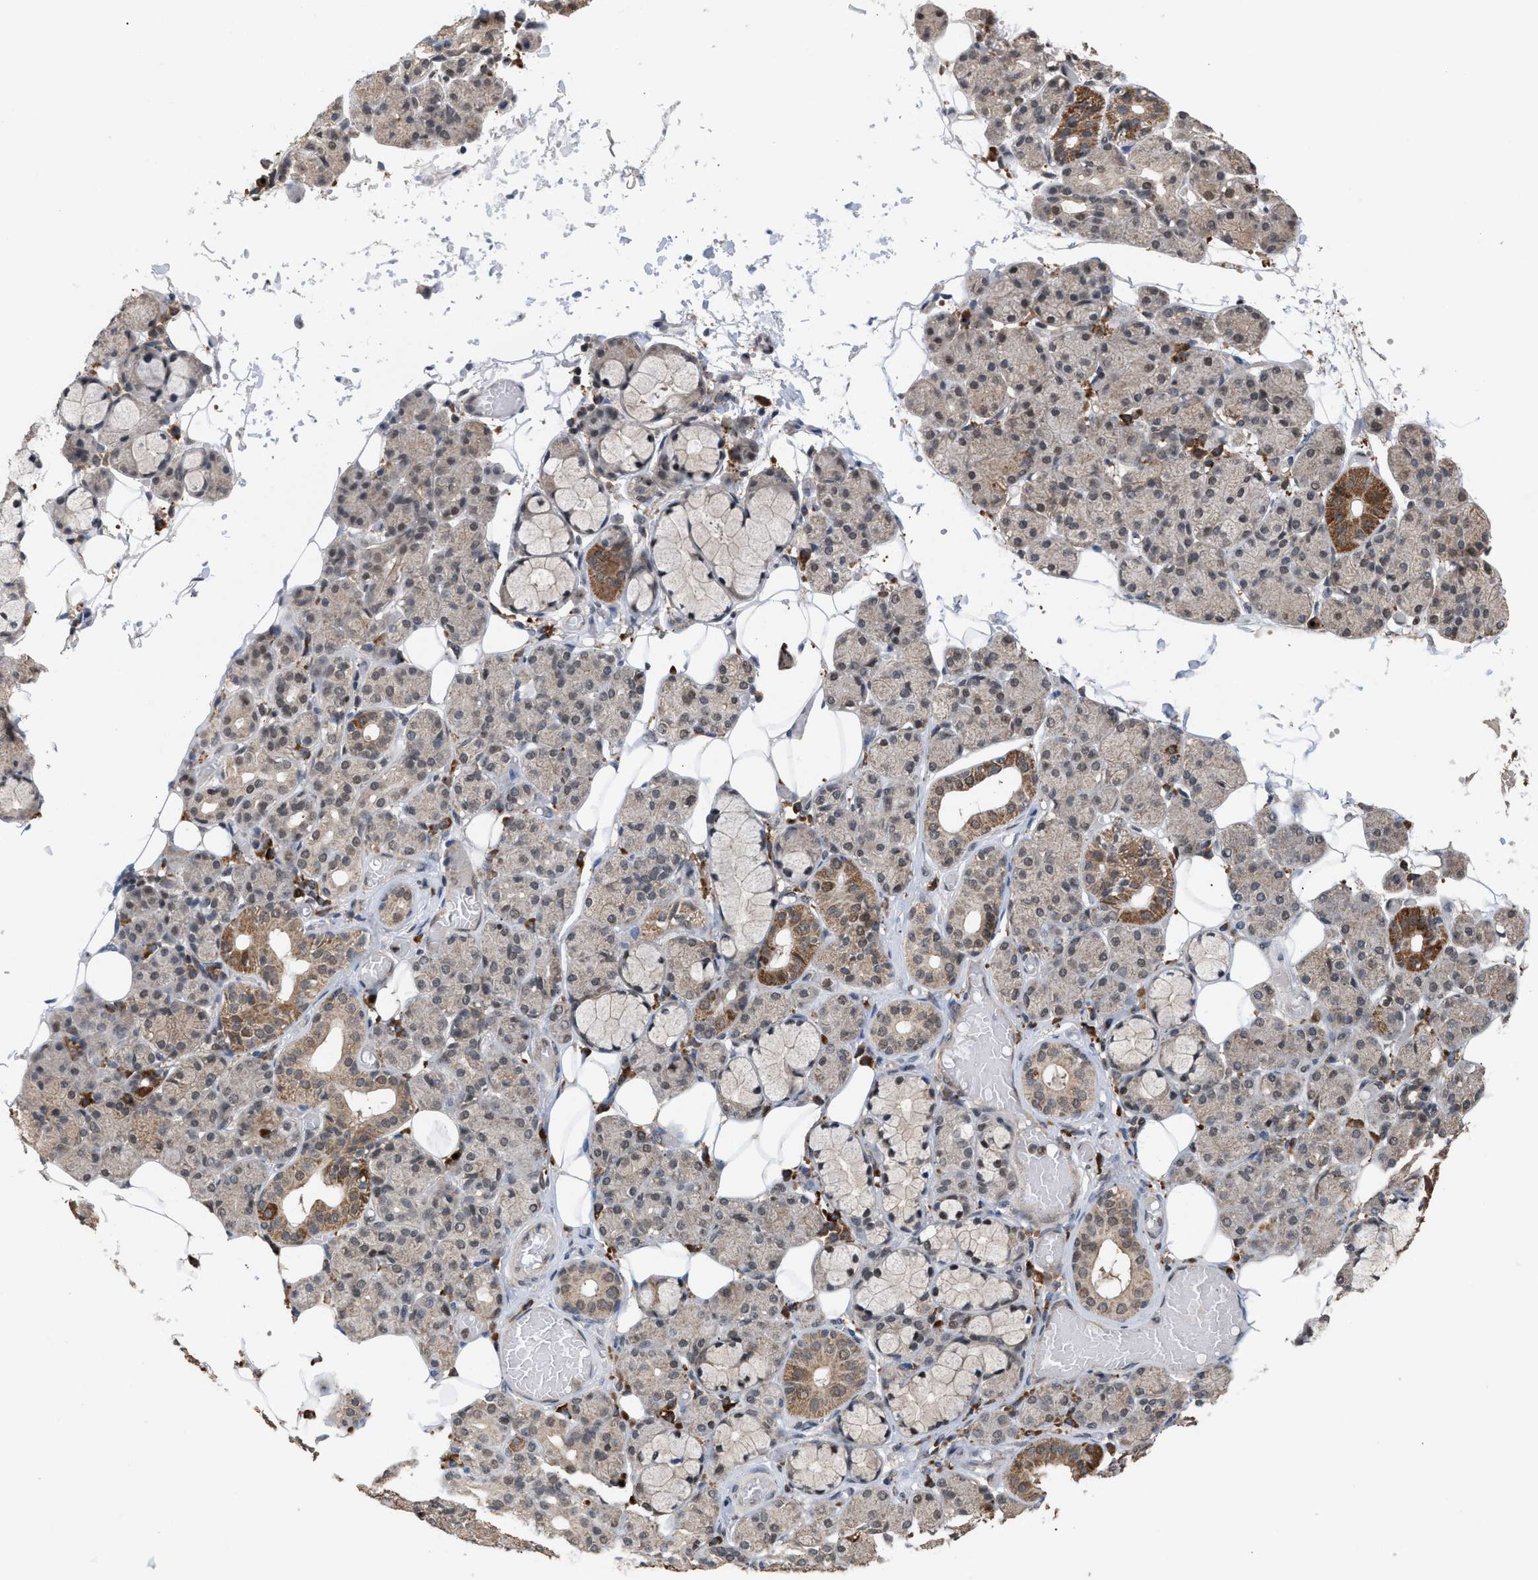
{"staining": {"intensity": "moderate", "quantity": "<25%", "location": "cytoplasmic/membranous"}, "tissue": "salivary gland", "cell_type": "Glandular cells", "image_type": "normal", "snomed": [{"axis": "morphology", "description": "Normal tissue, NOS"}, {"axis": "topography", "description": "Salivary gland"}], "caption": "DAB (3,3'-diaminobenzidine) immunohistochemical staining of normal human salivary gland shows moderate cytoplasmic/membranous protein expression in approximately <25% of glandular cells.", "gene": "C9orf78", "patient": {"sex": "male", "age": 63}}